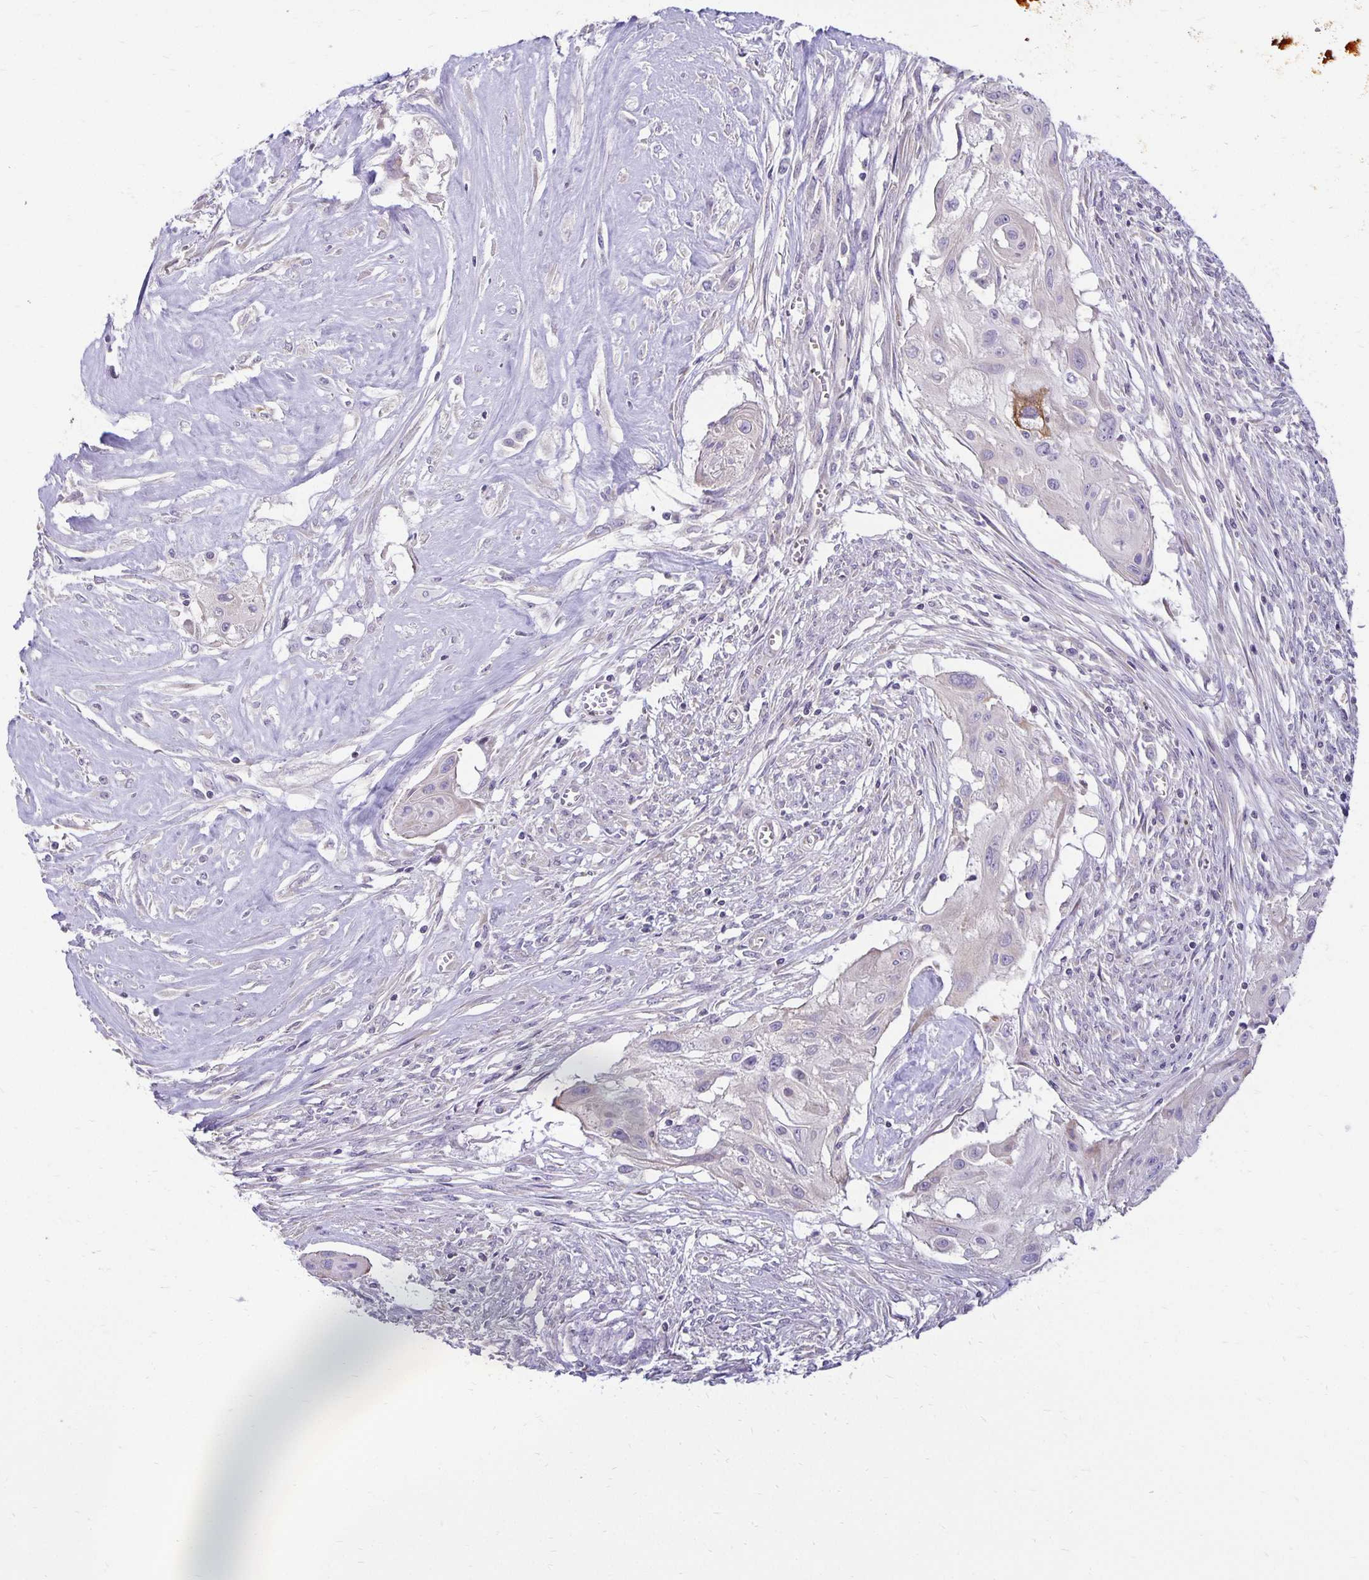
{"staining": {"intensity": "negative", "quantity": "none", "location": "none"}, "tissue": "cervical cancer", "cell_type": "Tumor cells", "image_type": "cancer", "snomed": [{"axis": "morphology", "description": "Squamous cell carcinoma, NOS"}, {"axis": "topography", "description": "Cervix"}], "caption": "Immunohistochemistry of human squamous cell carcinoma (cervical) shows no staining in tumor cells.", "gene": "FN3K", "patient": {"sex": "female", "age": 49}}